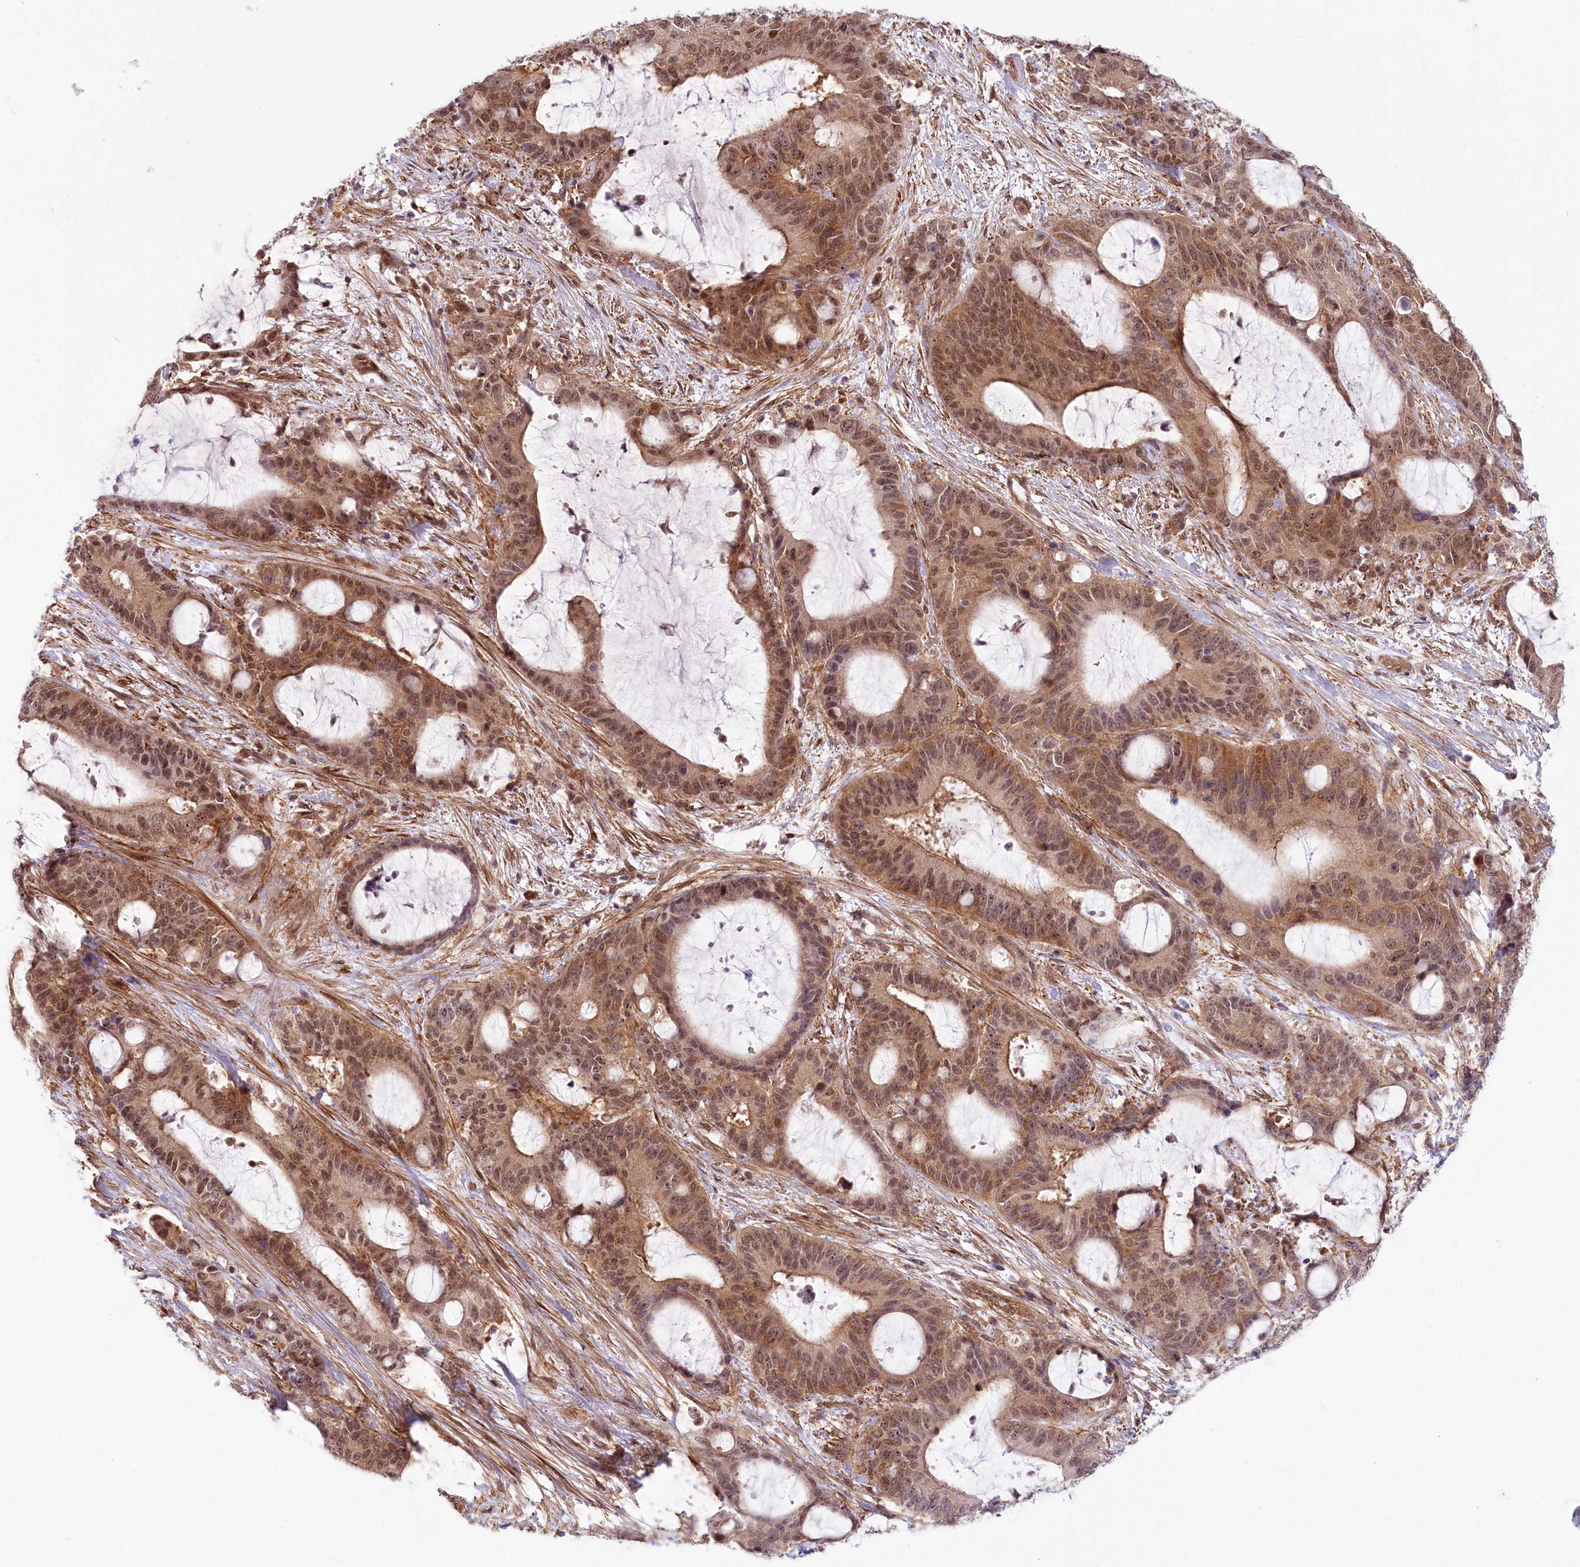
{"staining": {"intensity": "moderate", "quantity": ">75%", "location": "cytoplasmic/membranous,nuclear"}, "tissue": "liver cancer", "cell_type": "Tumor cells", "image_type": "cancer", "snomed": [{"axis": "morphology", "description": "Normal tissue, NOS"}, {"axis": "morphology", "description": "Cholangiocarcinoma"}, {"axis": "topography", "description": "Liver"}, {"axis": "topography", "description": "Peripheral nerve tissue"}], "caption": "Protein staining of liver cancer (cholangiocarcinoma) tissue displays moderate cytoplasmic/membranous and nuclear staining in about >75% of tumor cells.", "gene": "TUBGCP2", "patient": {"sex": "female", "age": 73}}